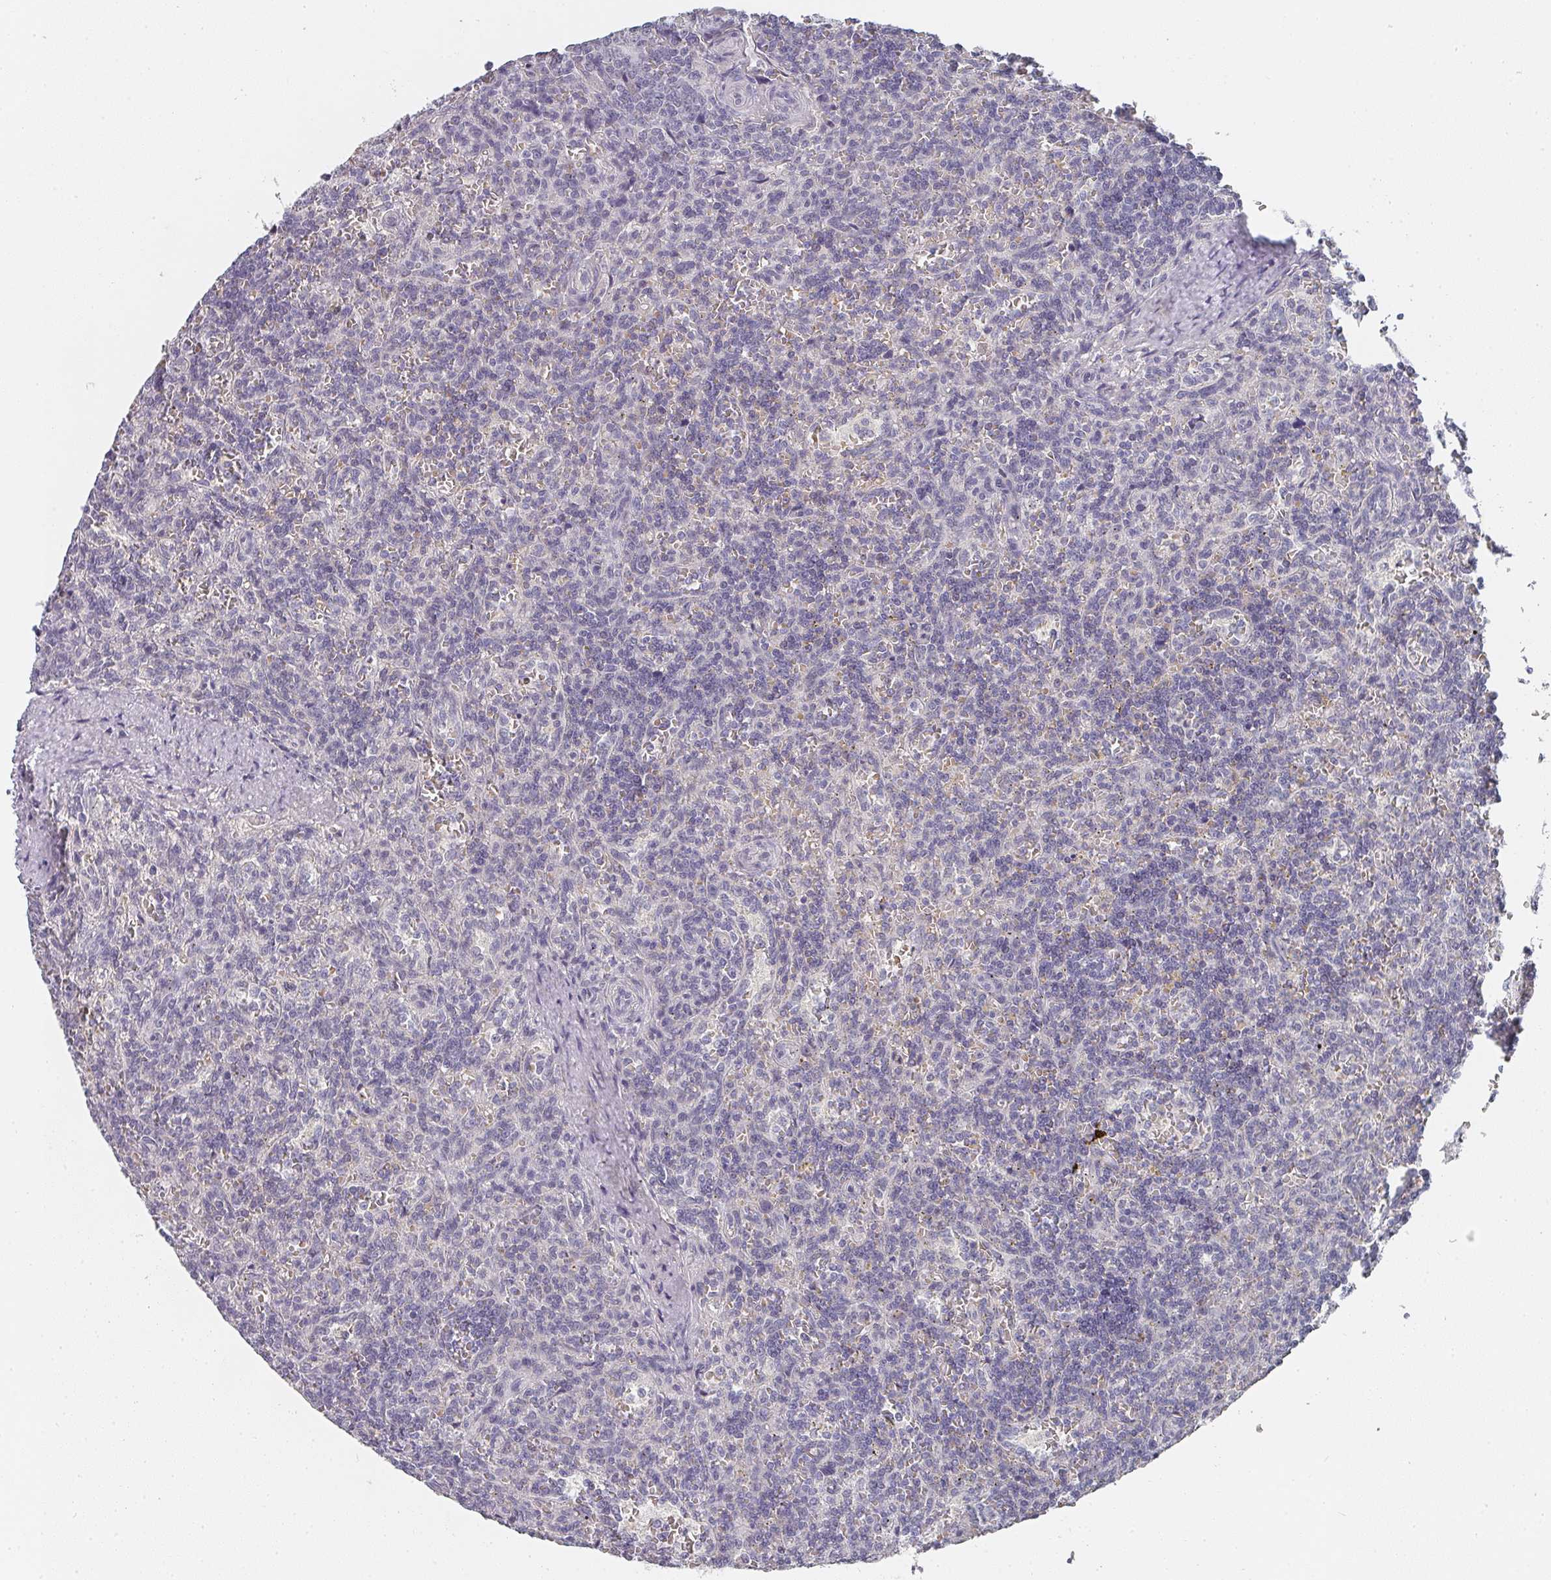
{"staining": {"intensity": "negative", "quantity": "none", "location": "none"}, "tissue": "lymphoma", "cell_type": "Tumor cells", "image_type": "cancer", "snomed": [{"axis": "morphology", "description": "Malignant lymphoma, non-Hodgkin's type, Low grade"}, {"axis": "topography", "description": "Spleen"}], "caption": "This is an immunohistochemistry photomicrograph of low-grade malignant lymphoma, non-Hodgkin's type. There is no staining in tumor cells.", "gene": "SHISA2", "patient": {"sex": "male", "age": 73}}